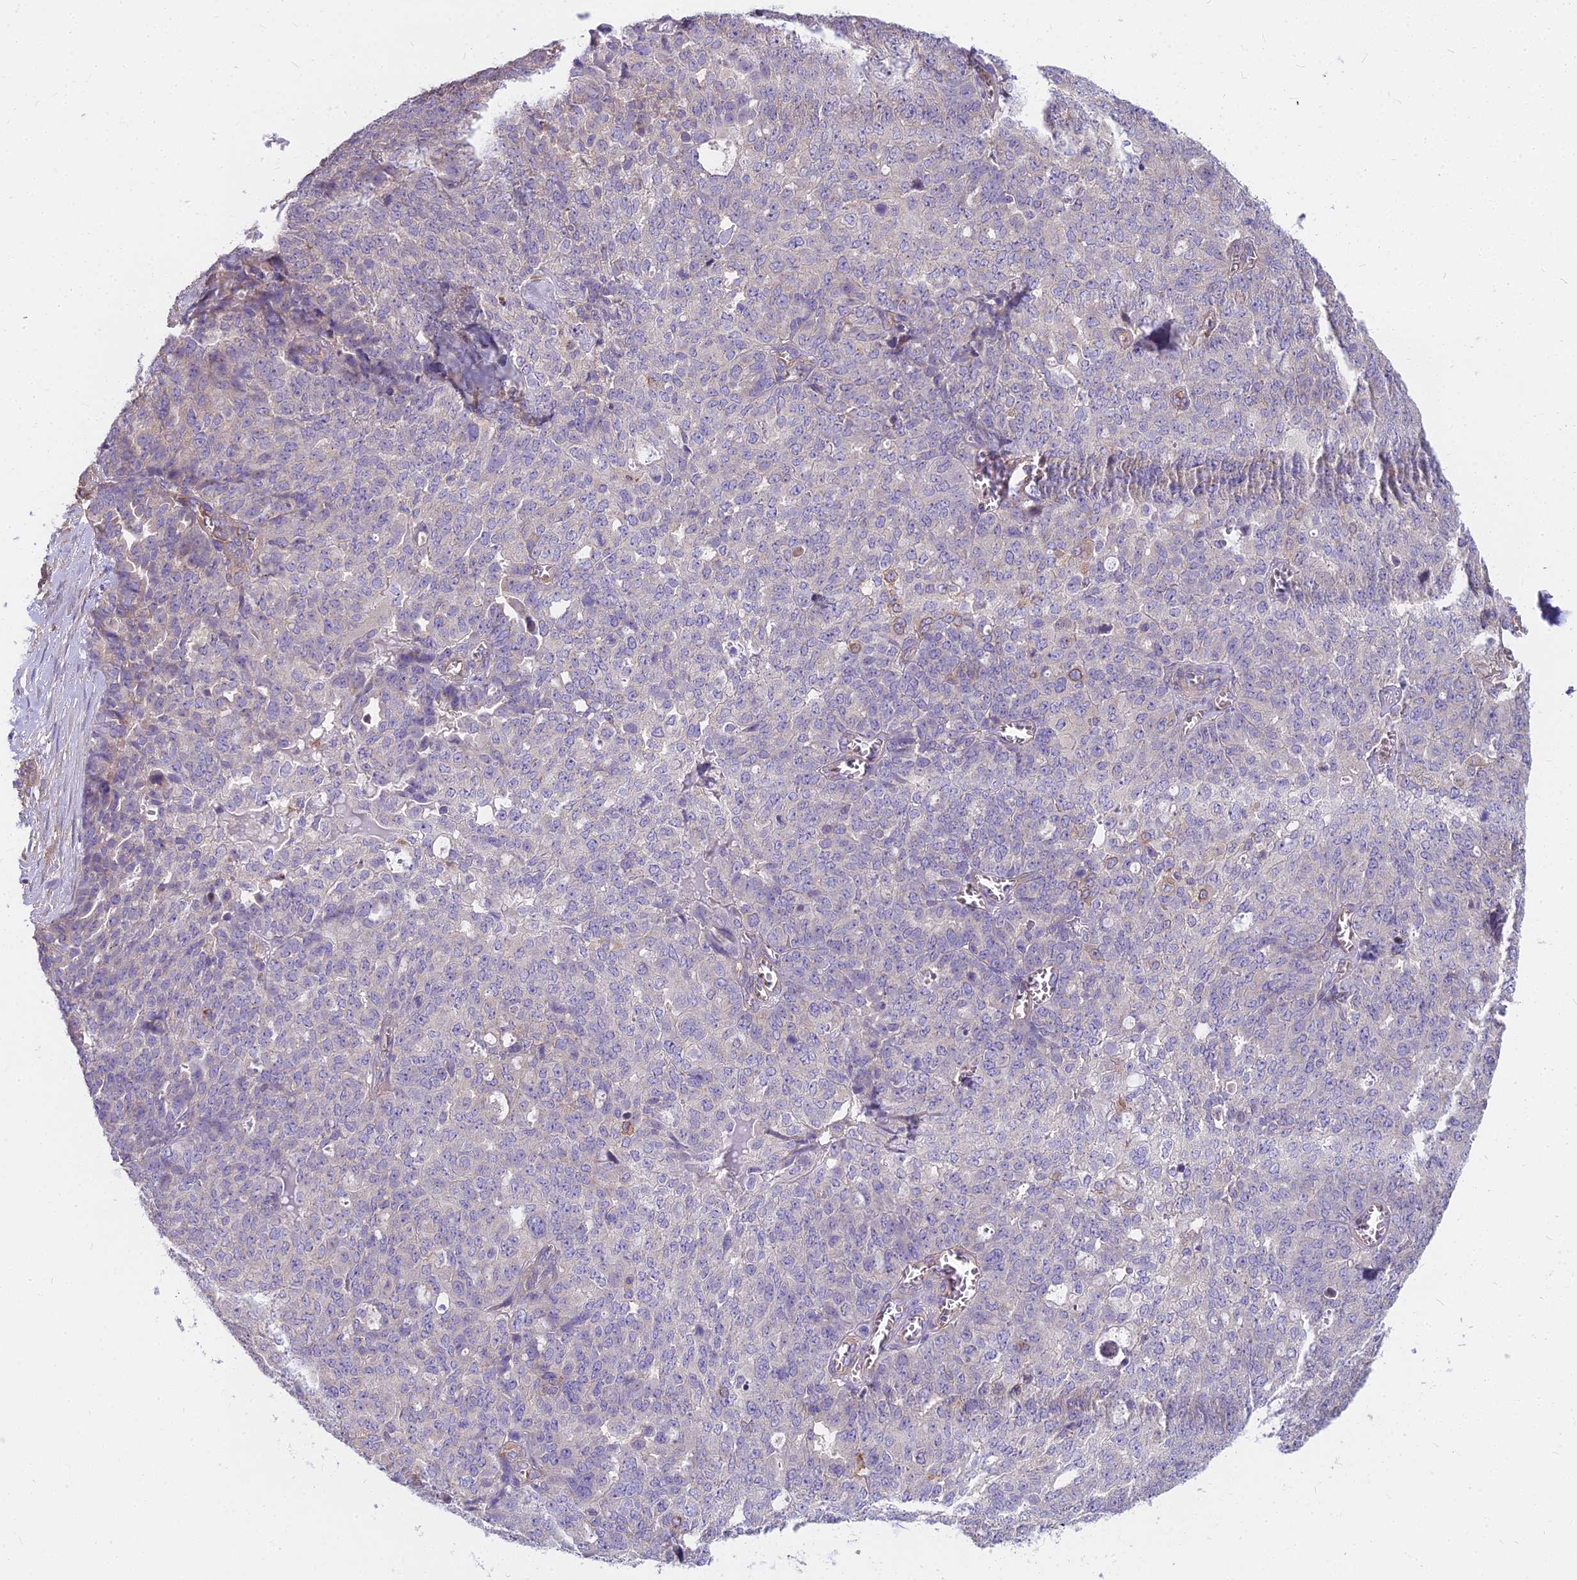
{"staining": {"intensity": "negative", "quantity": "none", "location": "none"}, "tissue": "ovarian cancer", "cell_type": "Tumor cells", "image_type": "cancer", "snomed": [{"axis": "morphology", "description": "Cystadenocarcinoma, serous, NOS"}, {"axis": "topography", "description": "Soft tissue"}, {"axis": "topography", "description": "Ovary"}], "caption": "IHC image of ovarian cancer (serous cystadenocarcinoma) stained for a protein (brown), which exhibits no staining in tumor cells.", "gene": "HLA-DOA", "patient": {"sex": "female", "age": 57}}